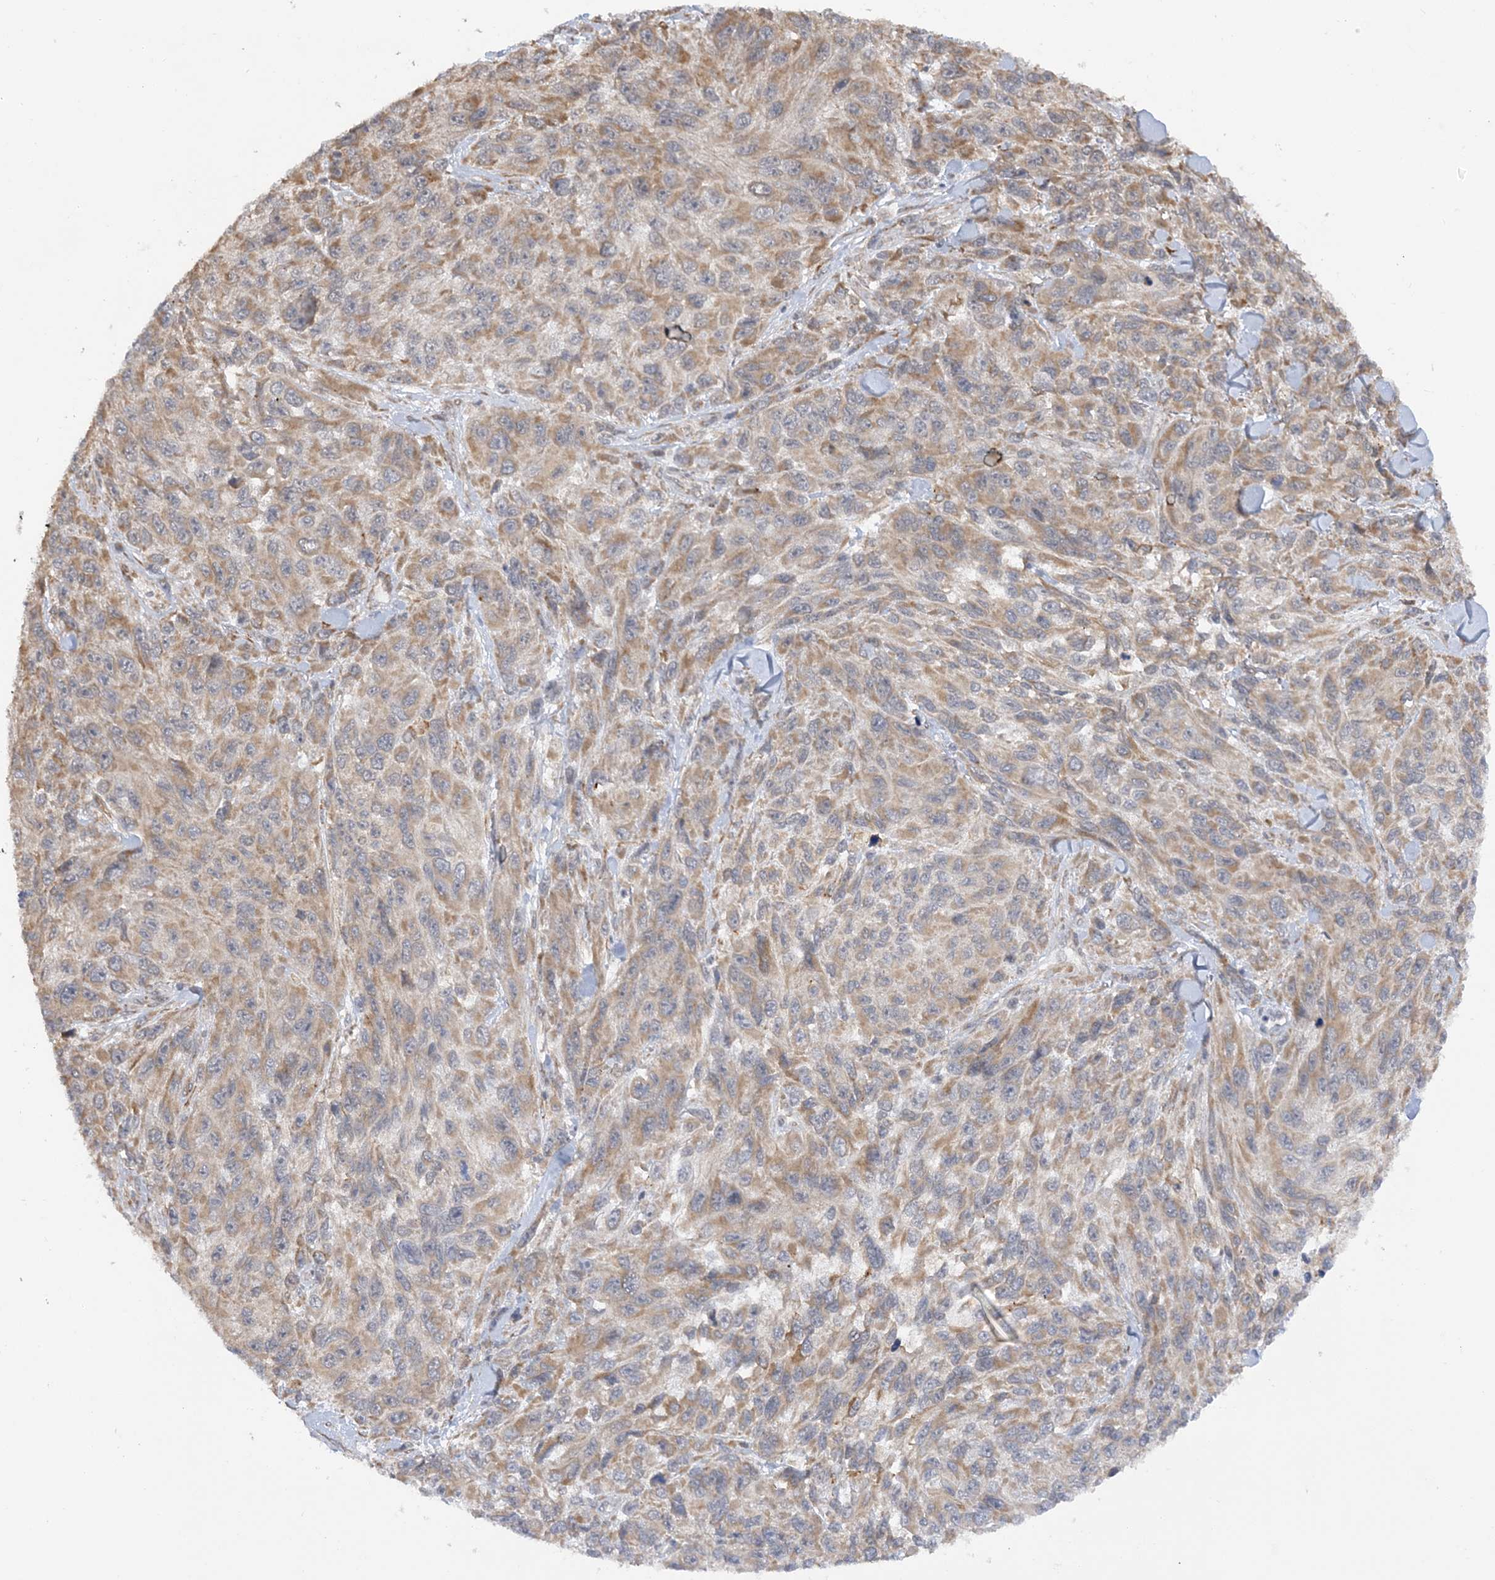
{"staining": {"intensity": "weak", "quantity": ">75%", "location": "cytoplasmic/membranous"}, "tissue": "melanoma", "cell_type": "Tumor cells", "image_type": "cancer", "snomed": [{"axis": "morphology", "description": "Malignant melanoma, NOS"}, {"axis": "topography", "description": "Skin"}], "caption": "Brown immunohistochemical staining in human melanoma exhibits weak cytoplasmic/membranous positivity in about >75% of tumor cells.", "gene": "MRPL47", "patient": {"sex": "female", "age": 96}}